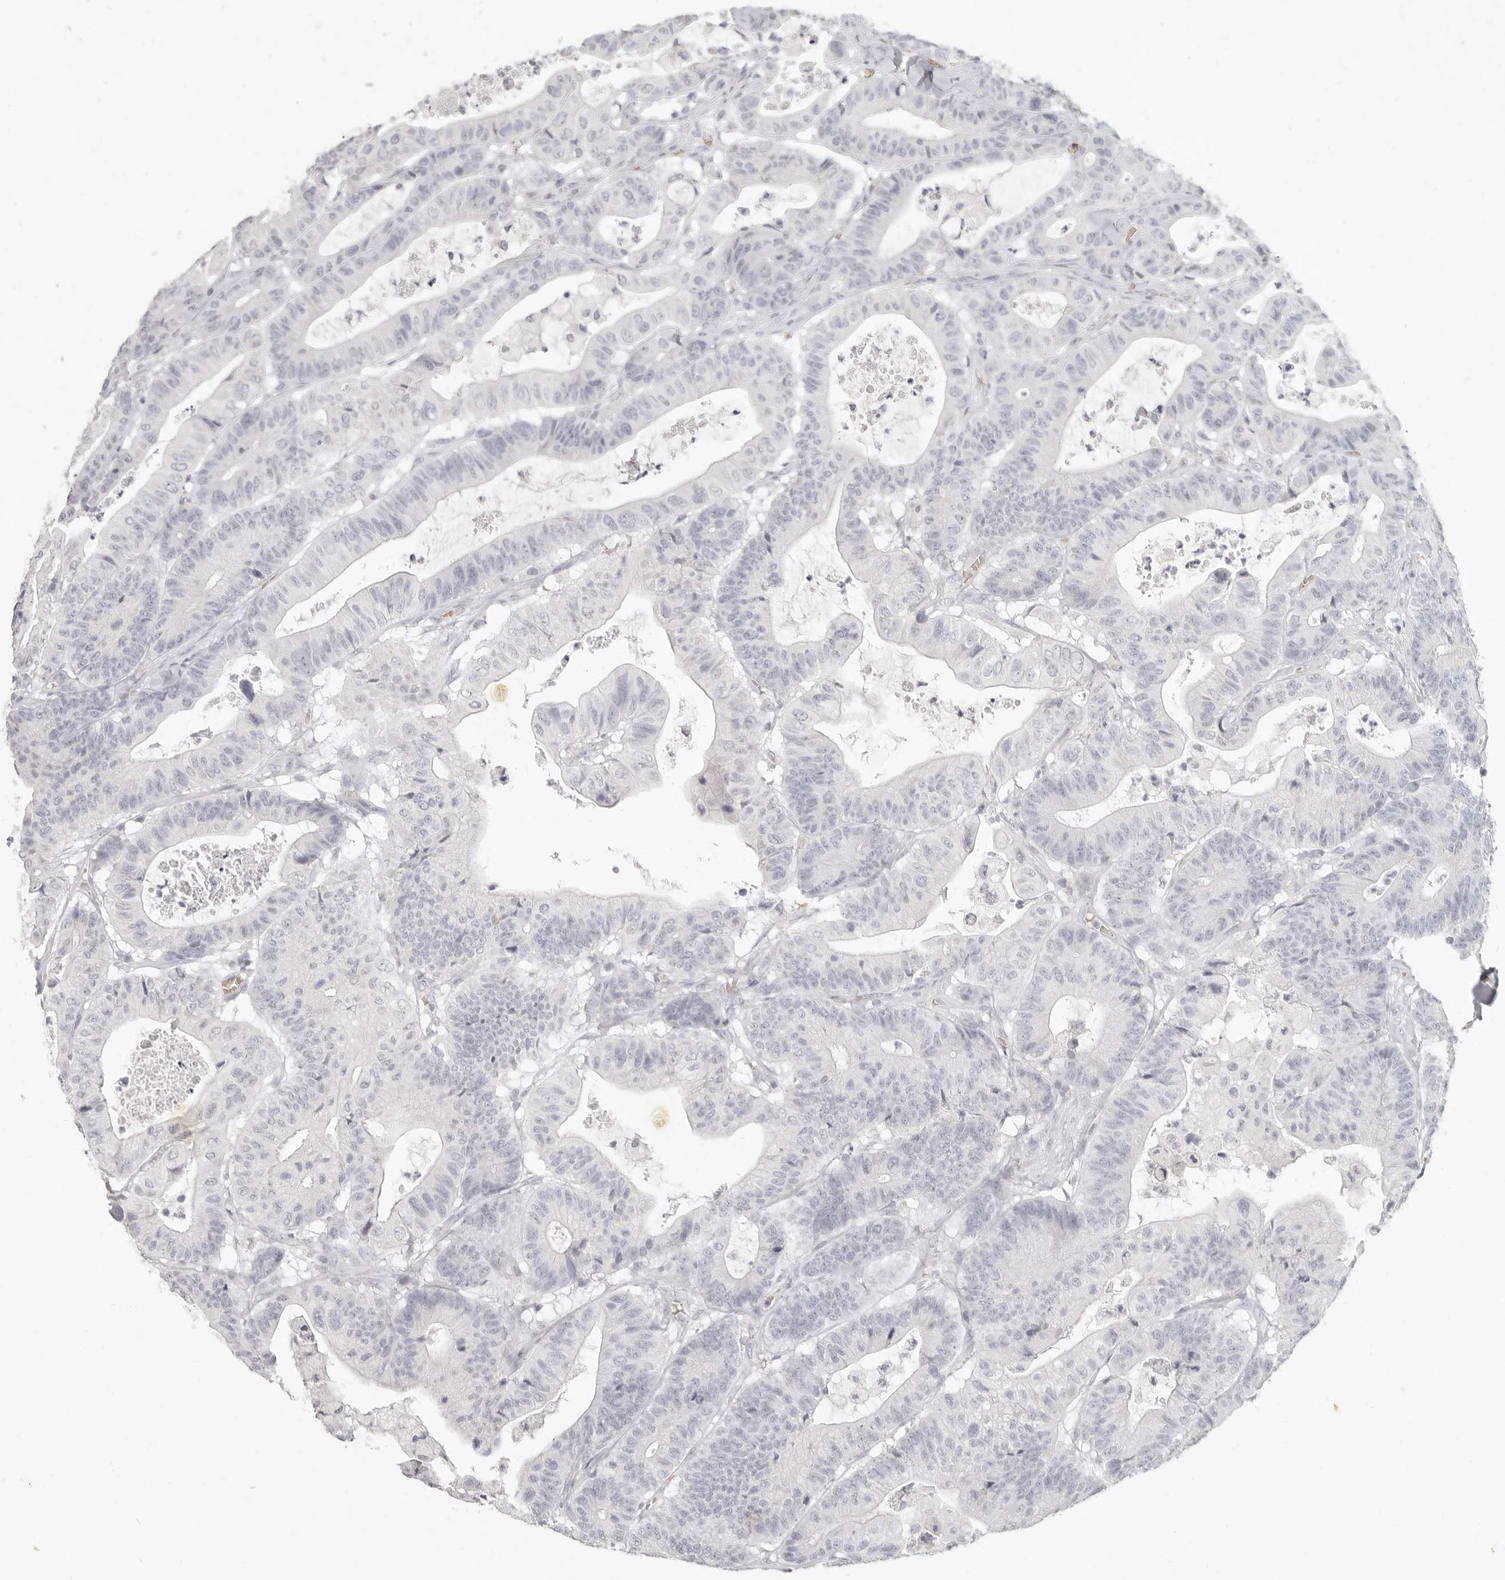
{"staining": {"intensity": "negative", "quantity": "none", "location": "none"}, "tissue": "colorectal cancer", "cell_type": "Tumor cells", "image_type": "cancer", "snomed": [{"axis": "morphology", "description": "Adenocarcinoma, NOS"}, {"axis": "topography", "description": "Colon"}], "caption": "Immunohistochemistry (IHC) histopathology image of neoplastic tissue: human colorectal adenocarcinoma stained with DAB reveals no significant protein staining in tumor cells. Nuclei are stained in blue.", "gene": "NIBAN1", "patient": {"sex": "female", "age": 84}}